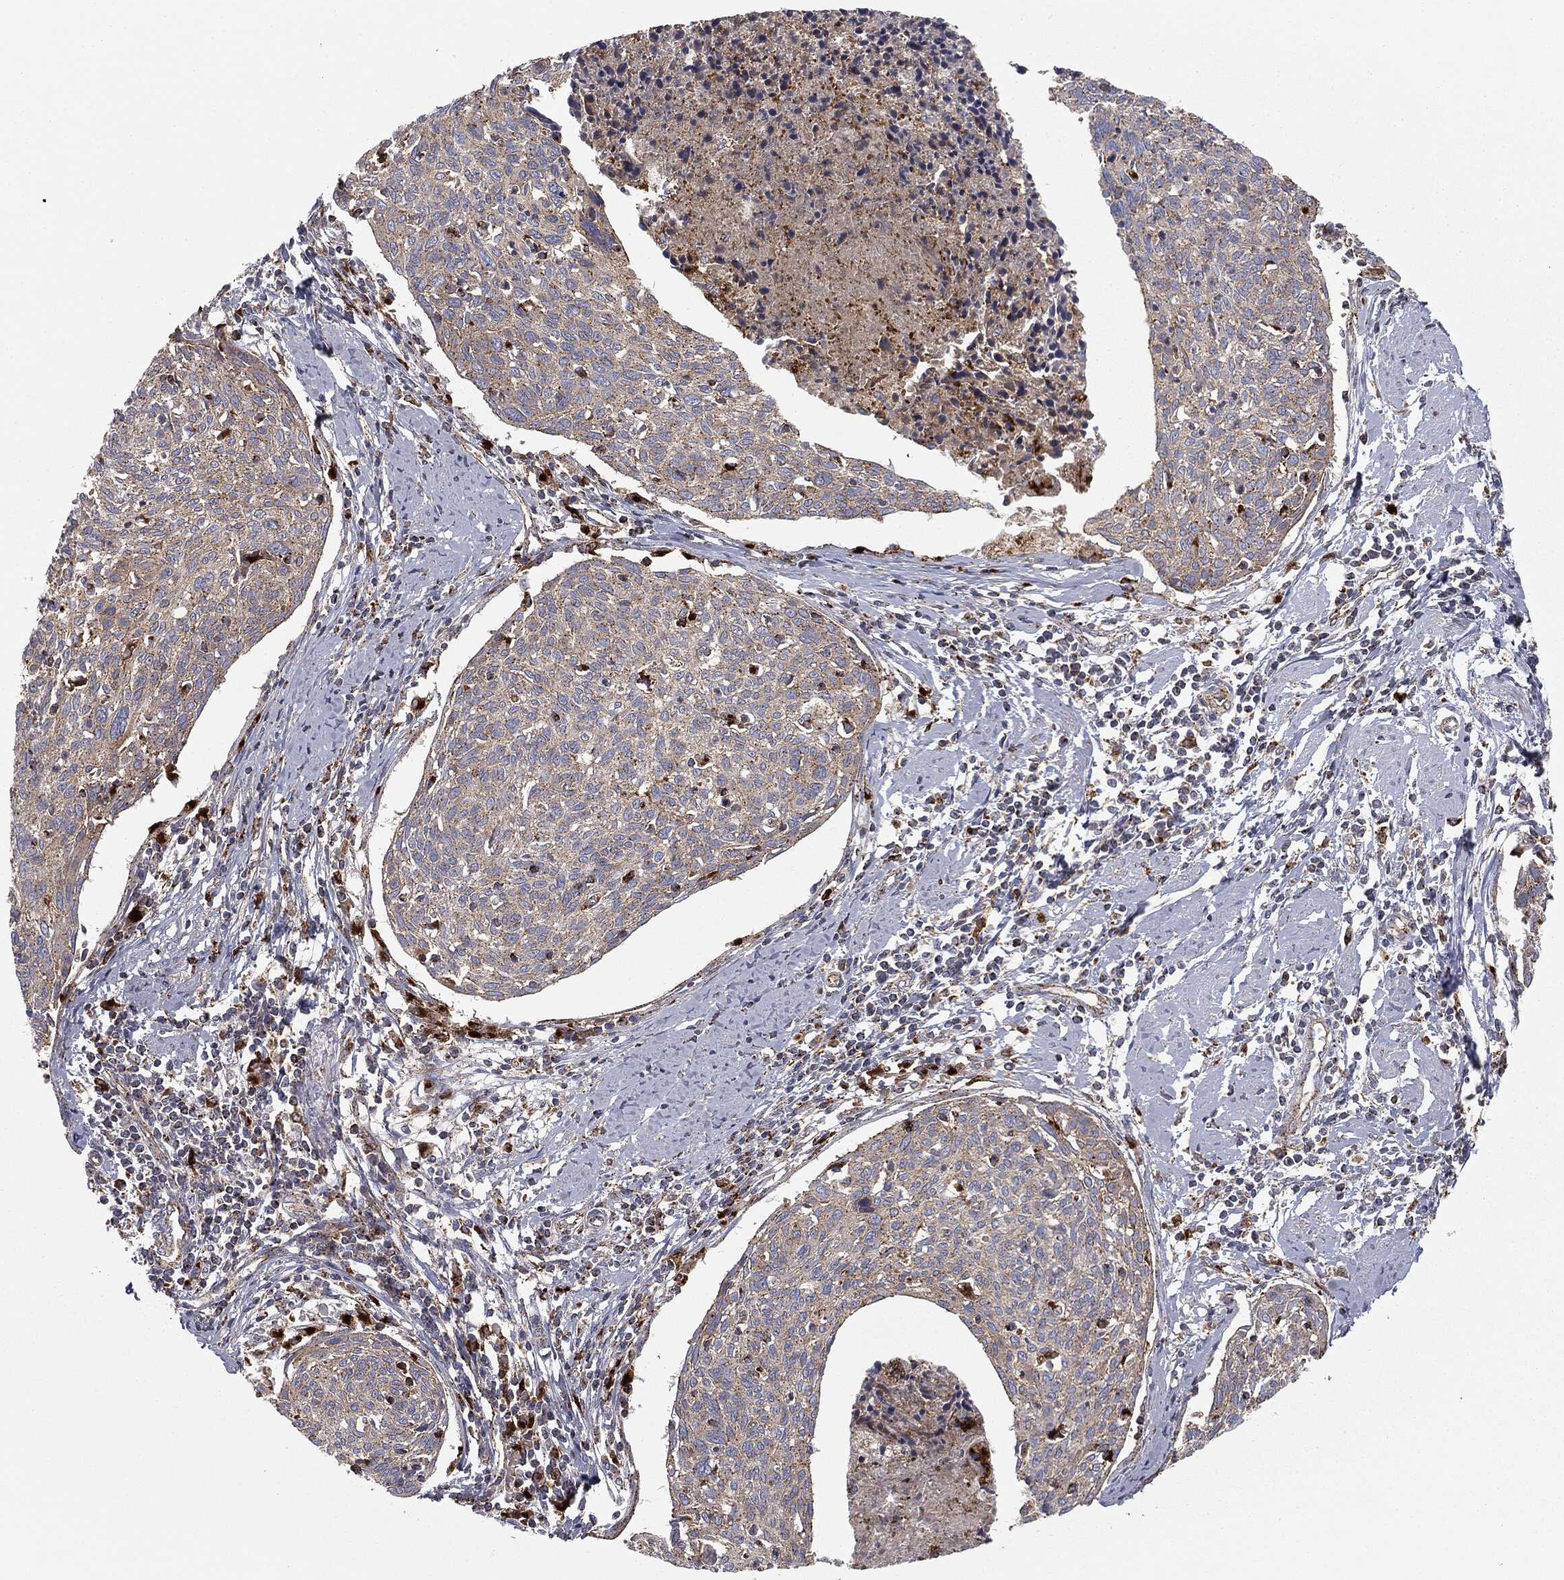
{"staining": {"intensity": "weak", "quantity": ">75%", "location": "cytoplasmic/membranous"}, "tissue": "cervical cancer", "cell_type": "Tumor cells", "image_type": "cancer", "snomed": [{"axis": "morphology", "description": "Squamous cell carcinoma, NOS"}, {"axis": "topography", "description": "Cervix"}], "caption": "Protein staining shows weak cytoplasmic/membranous positivity in about >75% of tumor cells in cervical cancer (squamous cell carcinoma). The protein is stained brown, and the nuclei are stained in blue (DAB IHC with brightfield microscopy, high magnification).", "gene": "CTSA", "patient": {"sex": "female", "age": 49}}